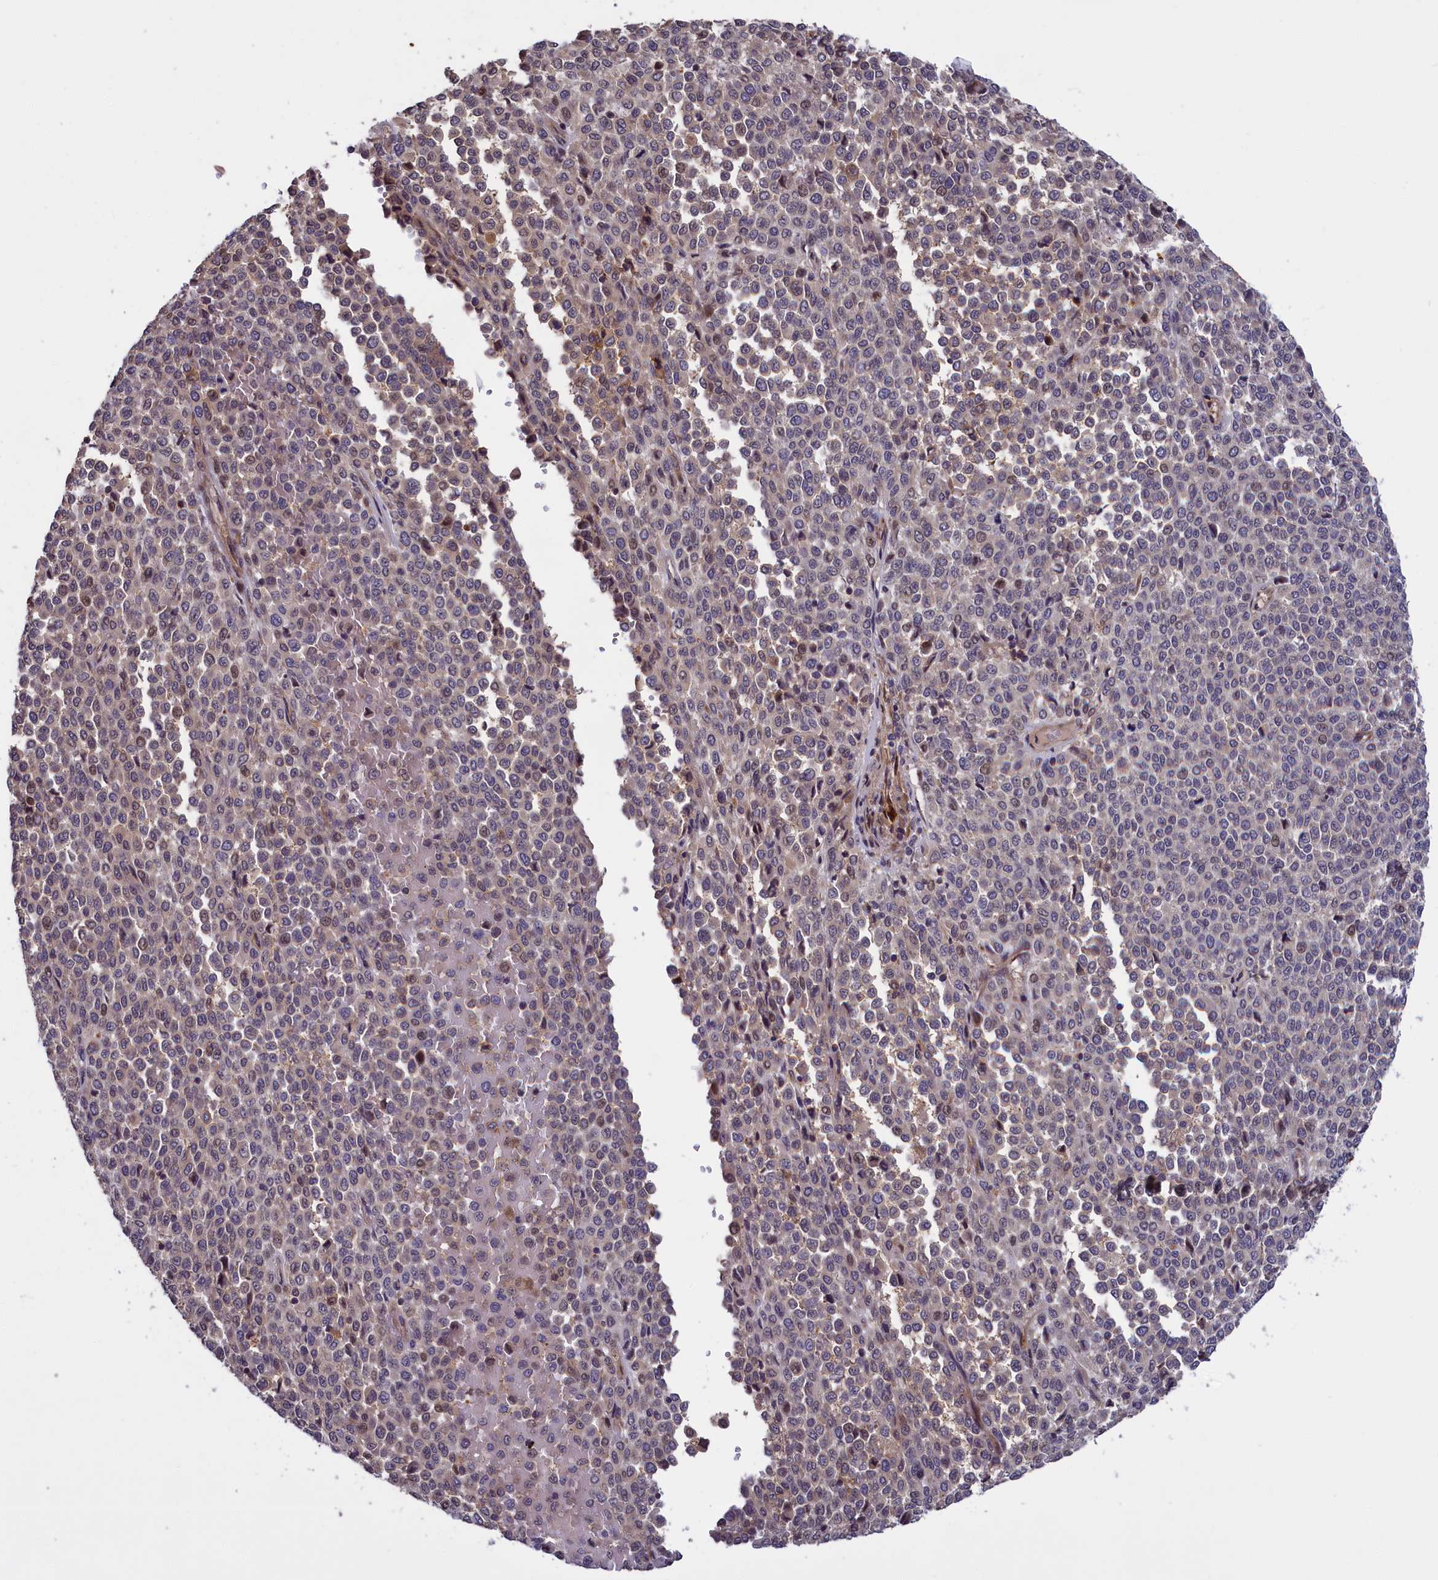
{"staining": {"intensity": "moderate", "quantity": "<25%", "location": "cytoplasmic/membranous"}, "tissue": "melanoma", "cell_type": "Tumor cells", "image_type": "cancer", "snomed": [{"axis": "morphology", "description": "Malignant melanoma, Metastatic site"}, {"axis": "topography", "description": "Pancreas"}], "caption": "High-power microscopy captured an immunohistochemistry photomicrograph of melanoma, revealing moderate cytoplasmic/membranous positivity in approximately <25% of tumor cells.", "gene": "DENND1B", "patient": {"sex": "female", "age": 30}}